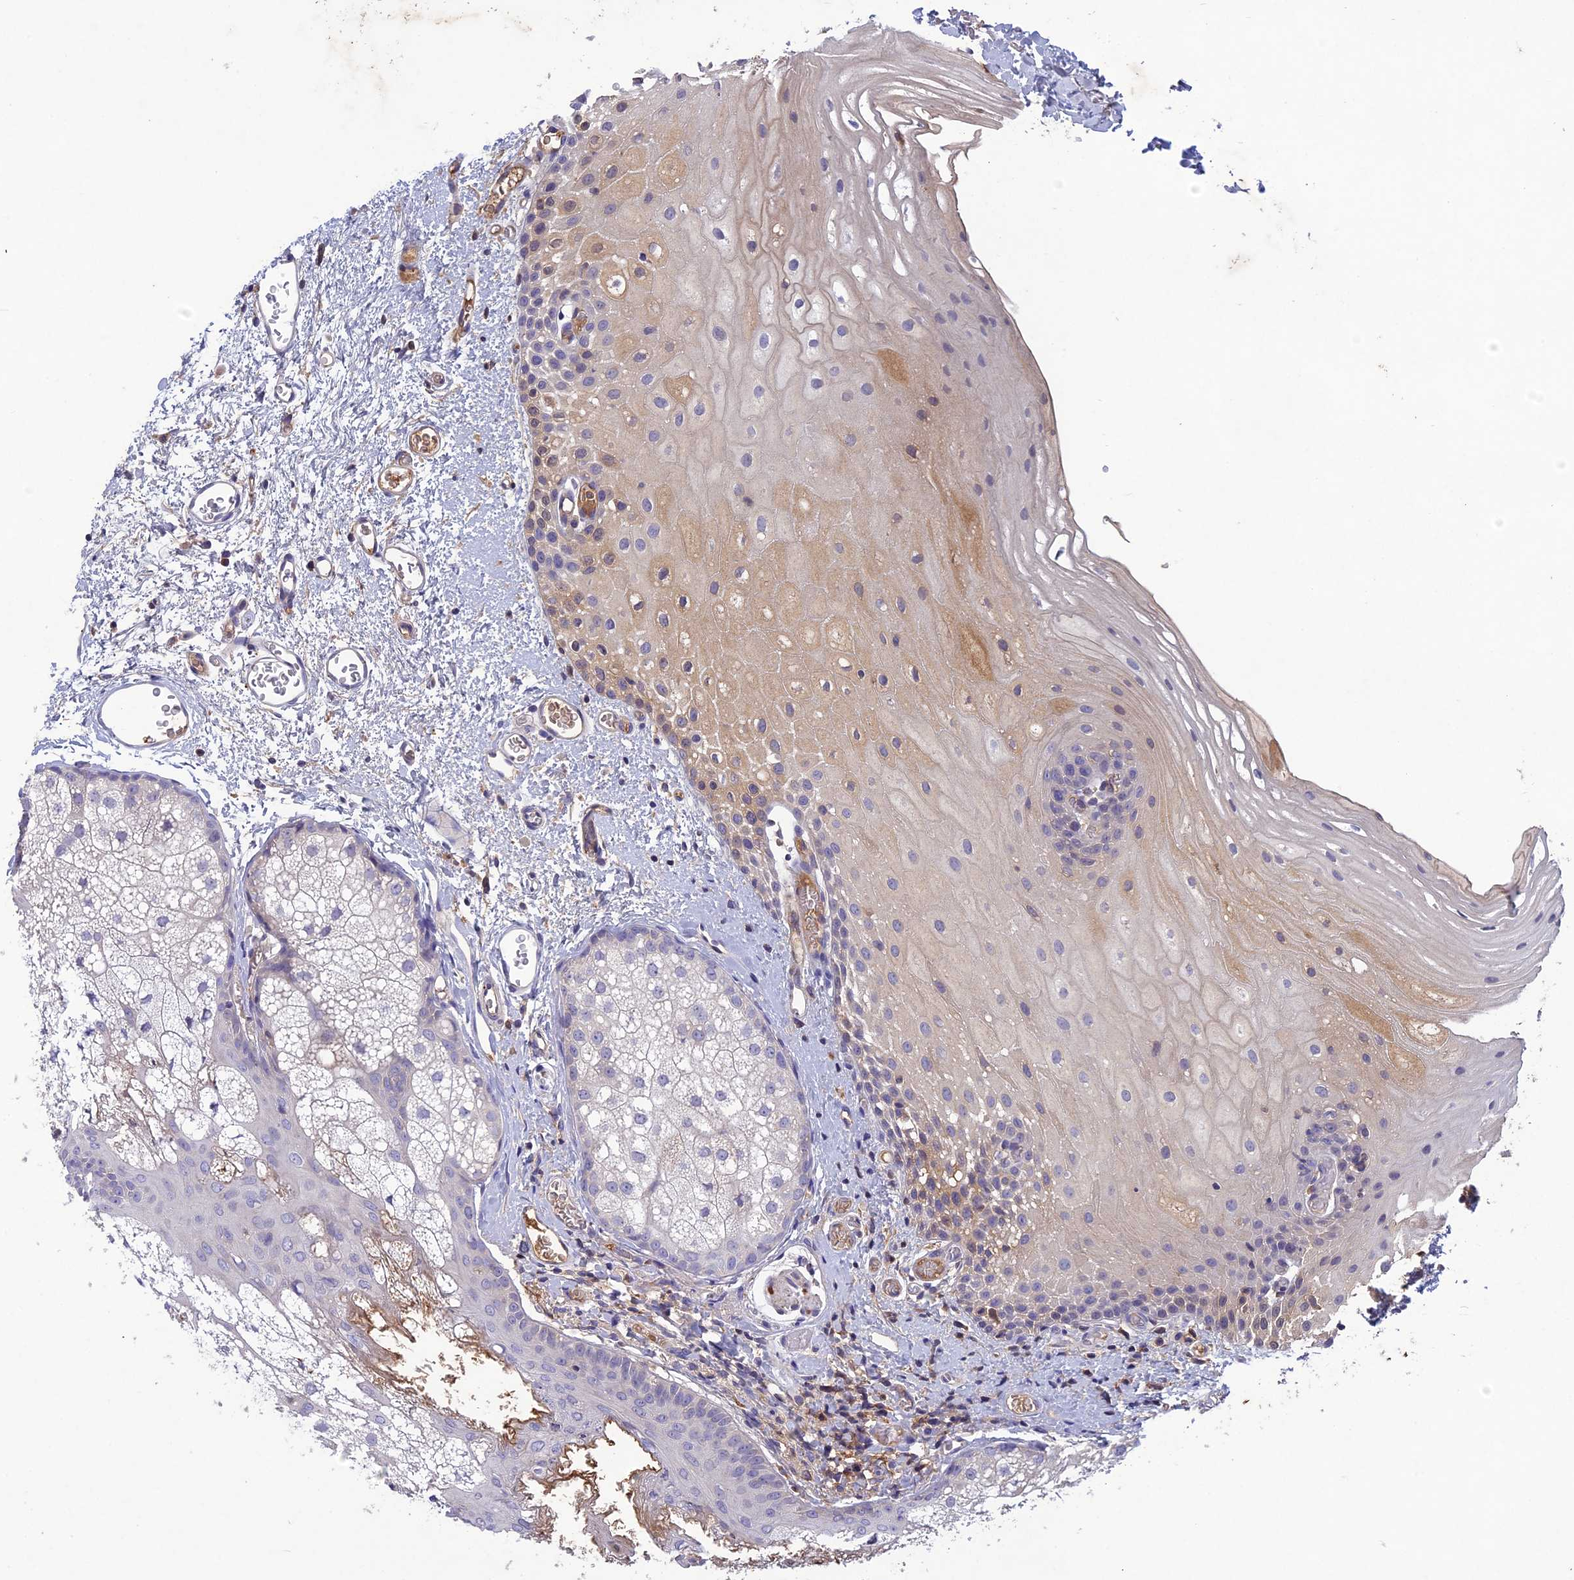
{"staining": {"intensity": "weak", "quantity": "<25%", "location": "cytoplasmic/membranous"}, "tissue": "oral mucosa", "cell_type": "Squamous epithelial cells", "image_type": "normal", "snomed": [{"axis": "morphology", "description": "Normal tissue, NOS"}, {"axis": "morphology", "description": "Squamous cell carcinoma, NOS"}, {"axis": "topography", "description": "Oral tissue"}, {"axis": "topography", "description": "Head-Neck"}], "caption": "High power microscopy image of an IHC histopathology image of normal oral mucosa, revealing no significant positivity in squamous epithelial cells.", "gene": "ADO", "patient": {"sex": "female", "age": 70}}